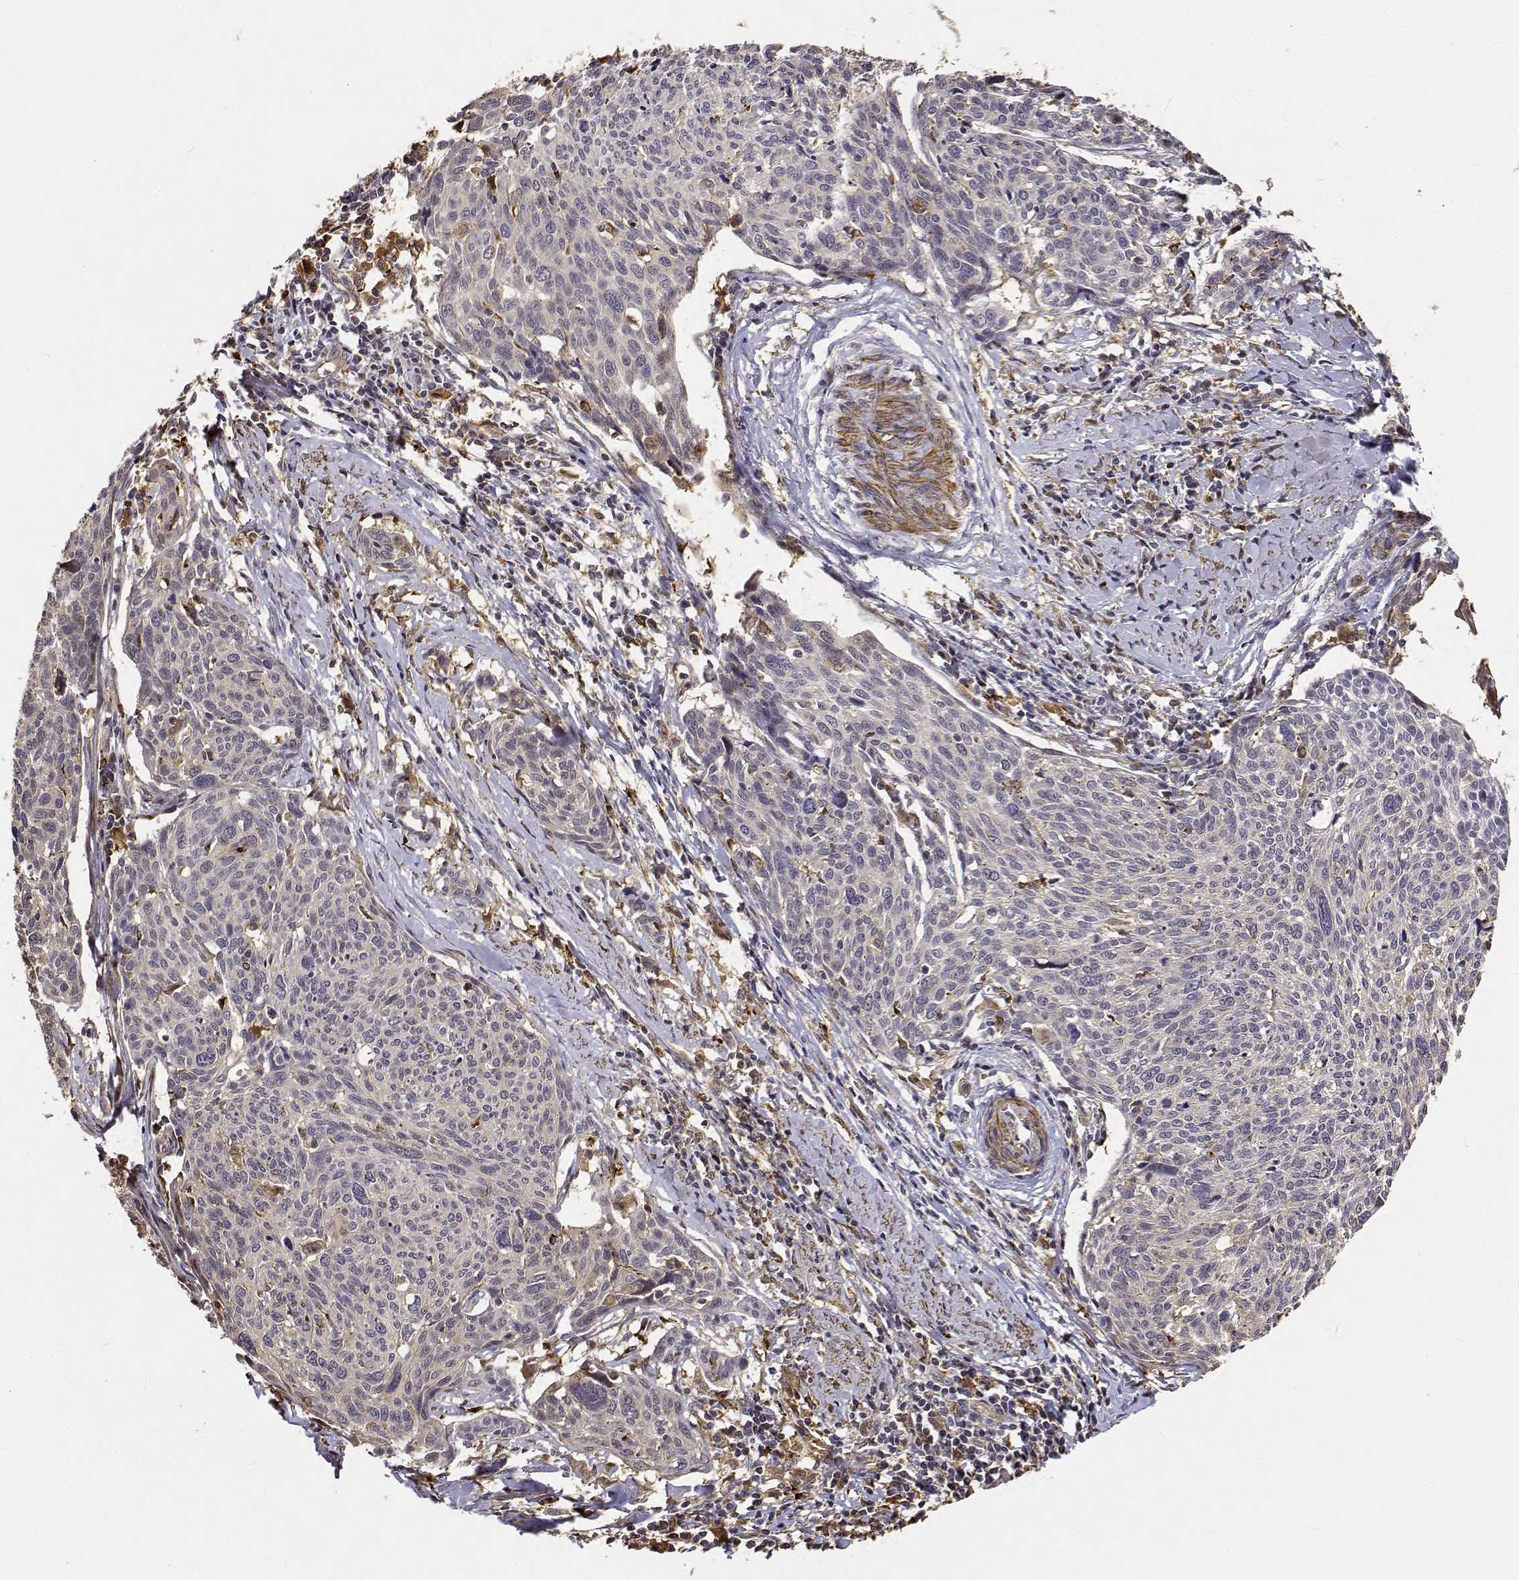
{"staining": {"intensity": "negative", "quantity": "none", "location": "none"}, "tissue": "cervical cancer", "cell_type": "Tumor cells", "image_type": "cancer", "snomed": [{"axis": "morphology", "description": "Squamous cell carcinoma, NOS"}, {"axis": "topography", "description": "Cervix"}], "caption": "Tumor cells show no significant protein positivity in cervical squamous cell carcinoma.", "gene": "PCID2", "patient": {"sex": "female", "age": 49}}